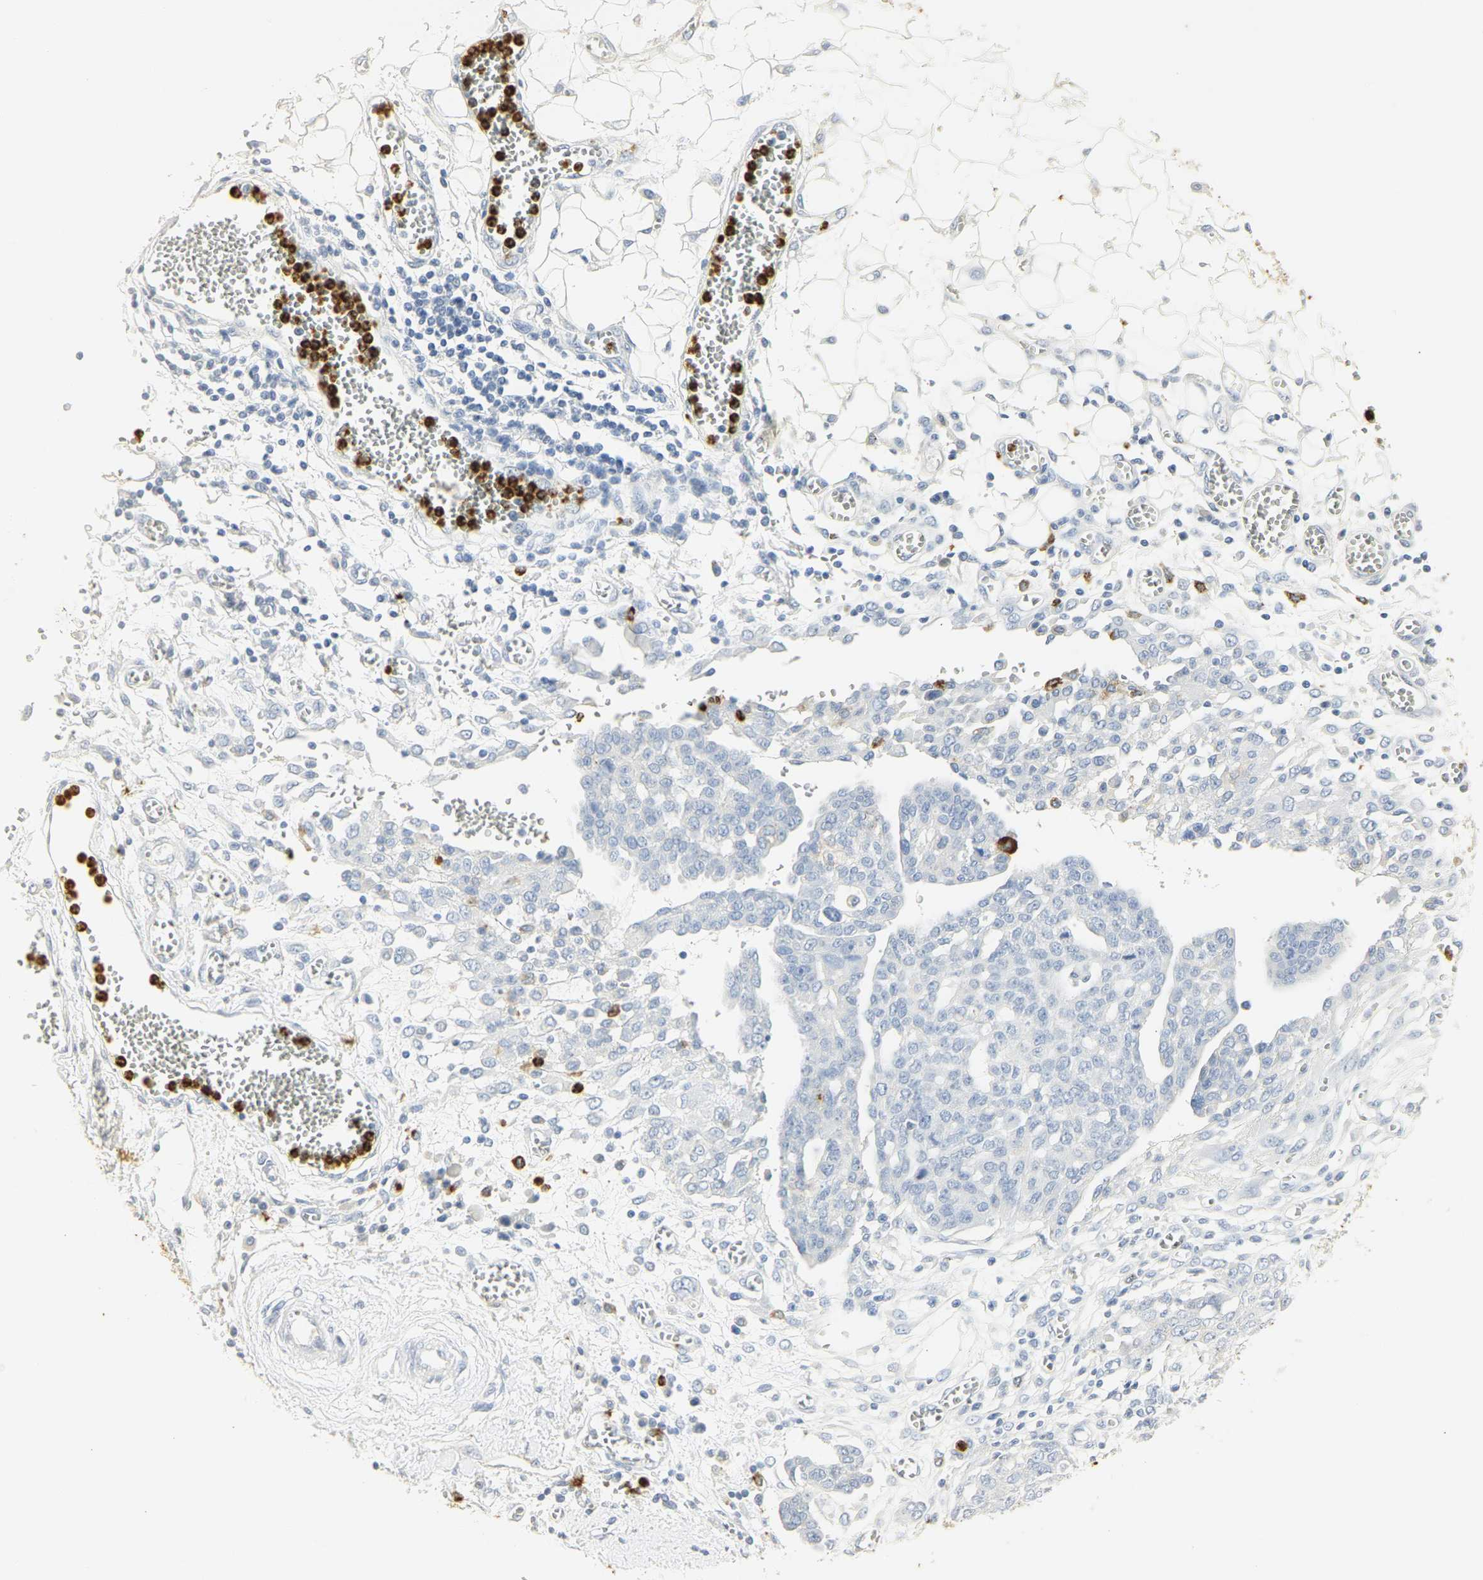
{"staining": {"intensity": "negative", "quantity": "none", "location": "none"}, "tissue": "ovarian cancer", "cell_type": "Tumor cells", "image_type": "cancer", "snomed": [{"axis": "morphology", "description": "Cystadenocarcinoma, serous, NOS"}, {"axis": "topography", "description": "Soft tissue"}, {"axis": "topography", "description": "Ovary"}], "caption": "A micrograph of ovarian serous cystadenocarcinoma stained for a protein shows no brown staining in tumor cells.", "gene": "CEACAM5", "patient": {"sex": "female", "age": 57}}